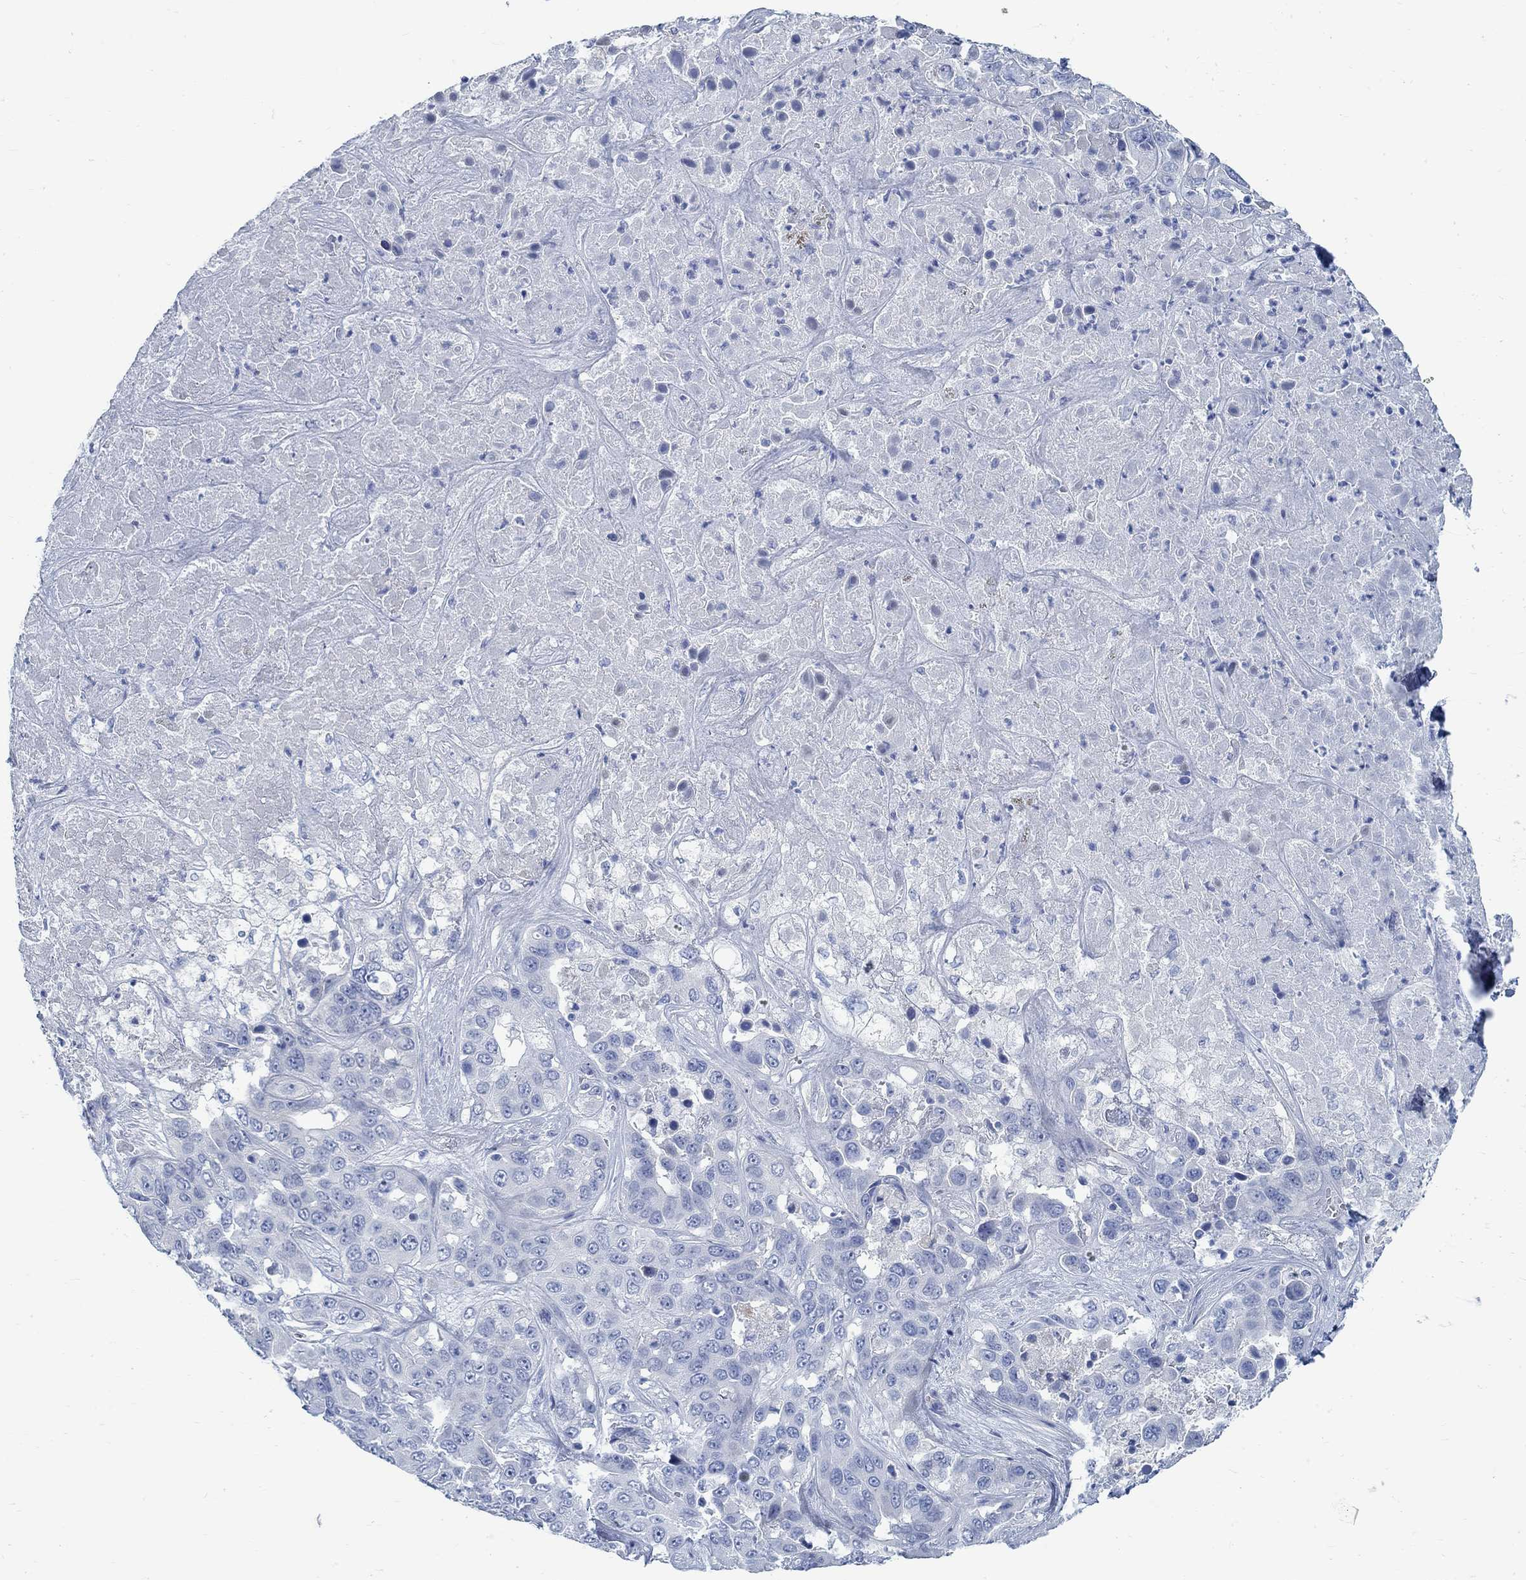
{"staining": {"intensity": "negative", "quantity": "none", "location": "none"}, "tissue": "liver cancer", "cell_type": "Tumor cells", "image_type": "cancer", "snomed": [{"axis": "morphology", "description": "Cholangiocarcinoma"}, {"axis": "topography", "description": "Liver"}], "caption": "Cholangiocarcinoma (liver) stained for a protein using IHC shows no positivity tumor cells.", "gene": "RBM20", "patient": {"sex": "female", "age": 52}}